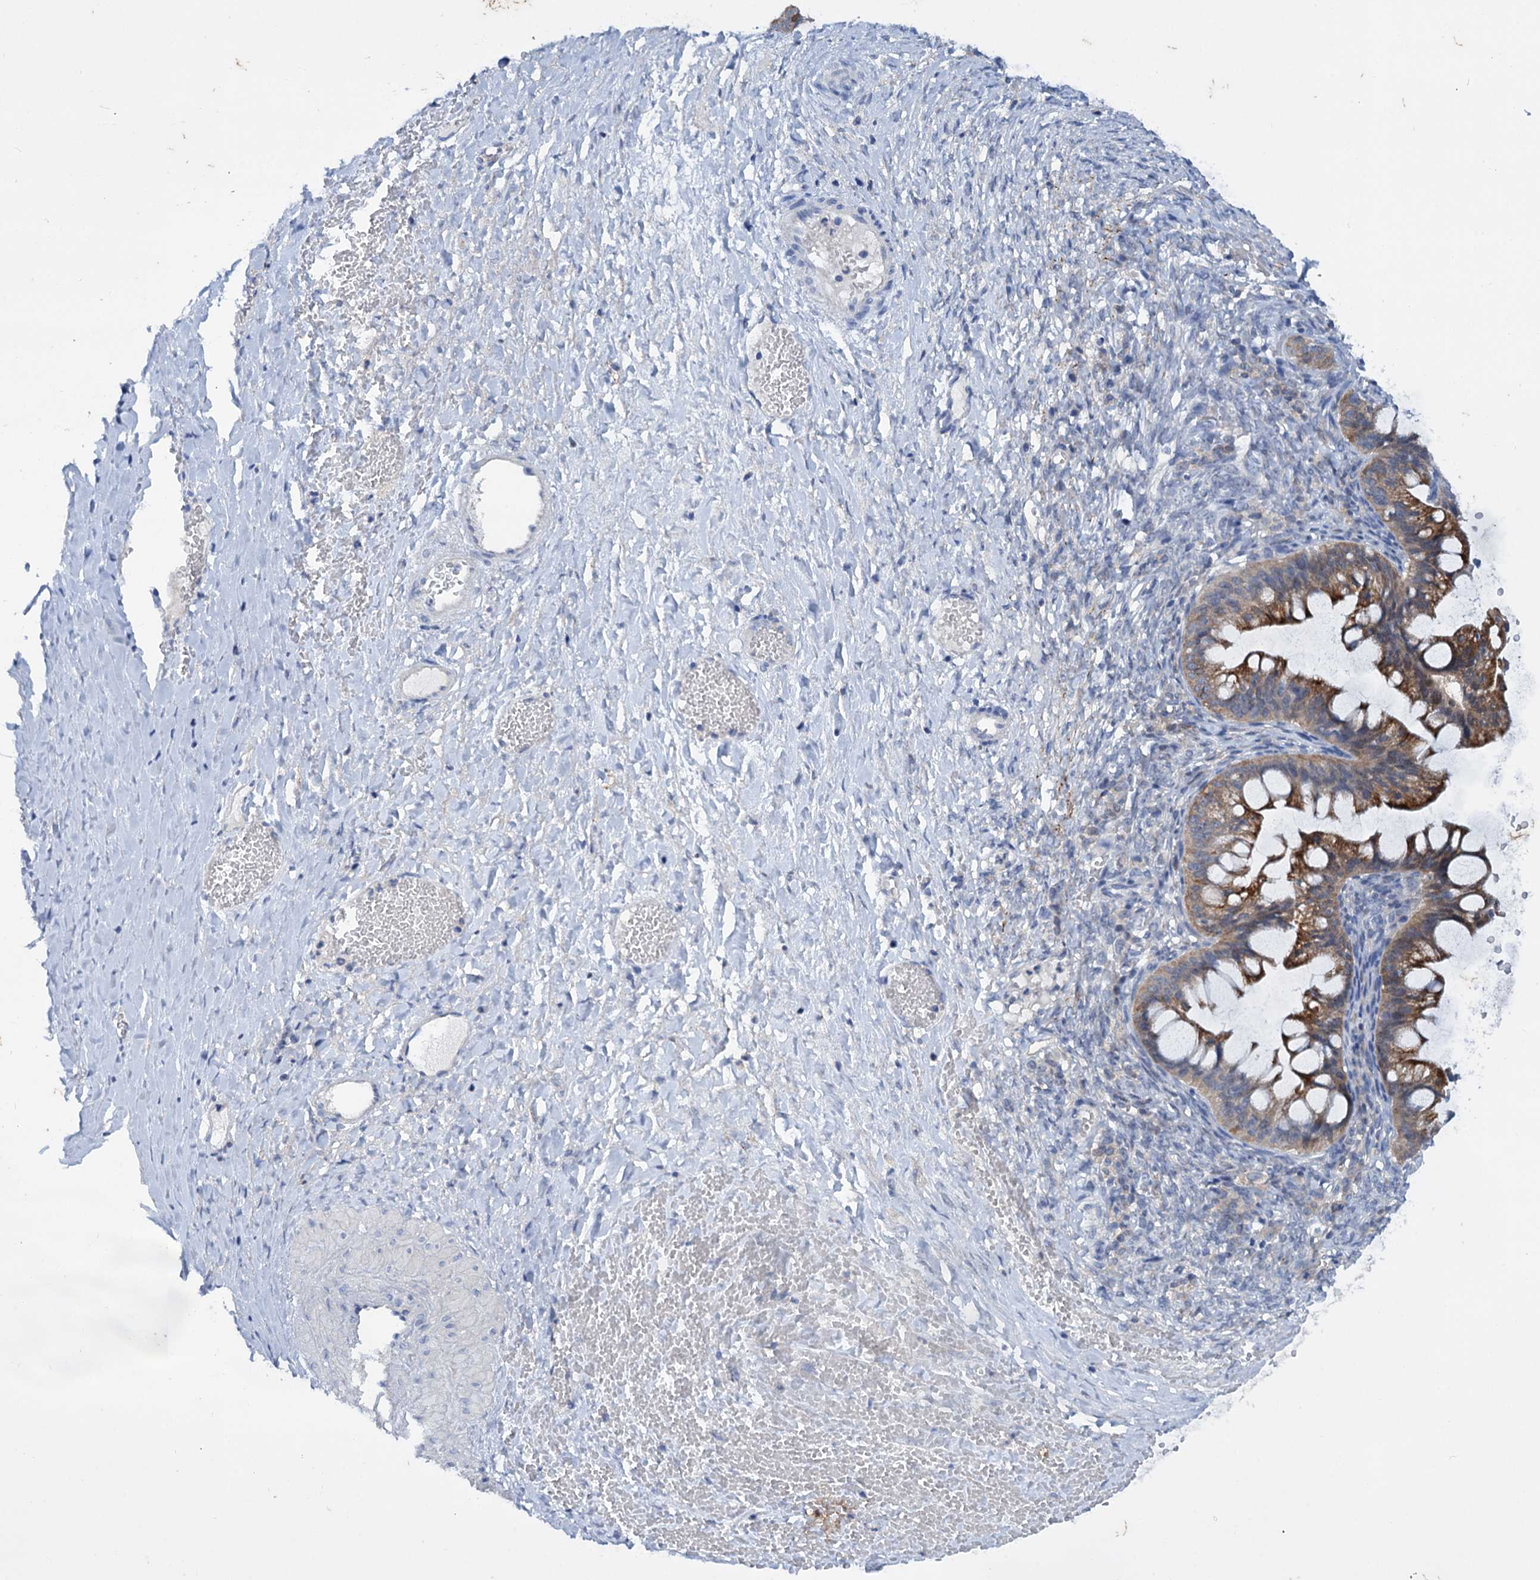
{"staining": {"intensity": "moderate", "quantity": ">75%", "location": "cytoplasmic/membranous"}, "tissue": "ovarian cancer", "cell_type": "Tumor cells", "image_type": "cancer", "snomed": [{"axis": "morphology", "description": "Cystadenocarcinoma, mucinous, NOS"}, {"axis": "topography", "description": "Ovary"}], "caption": "Brown immunohistochemical staining in human ovarian mucinous cystadenocarcinoma shows moderate cytoplasmic/membranous expression in approximately >75% of tumor cells.", "gene": "MID1IP1", "patient": {"sex": "female", "age": 73}}